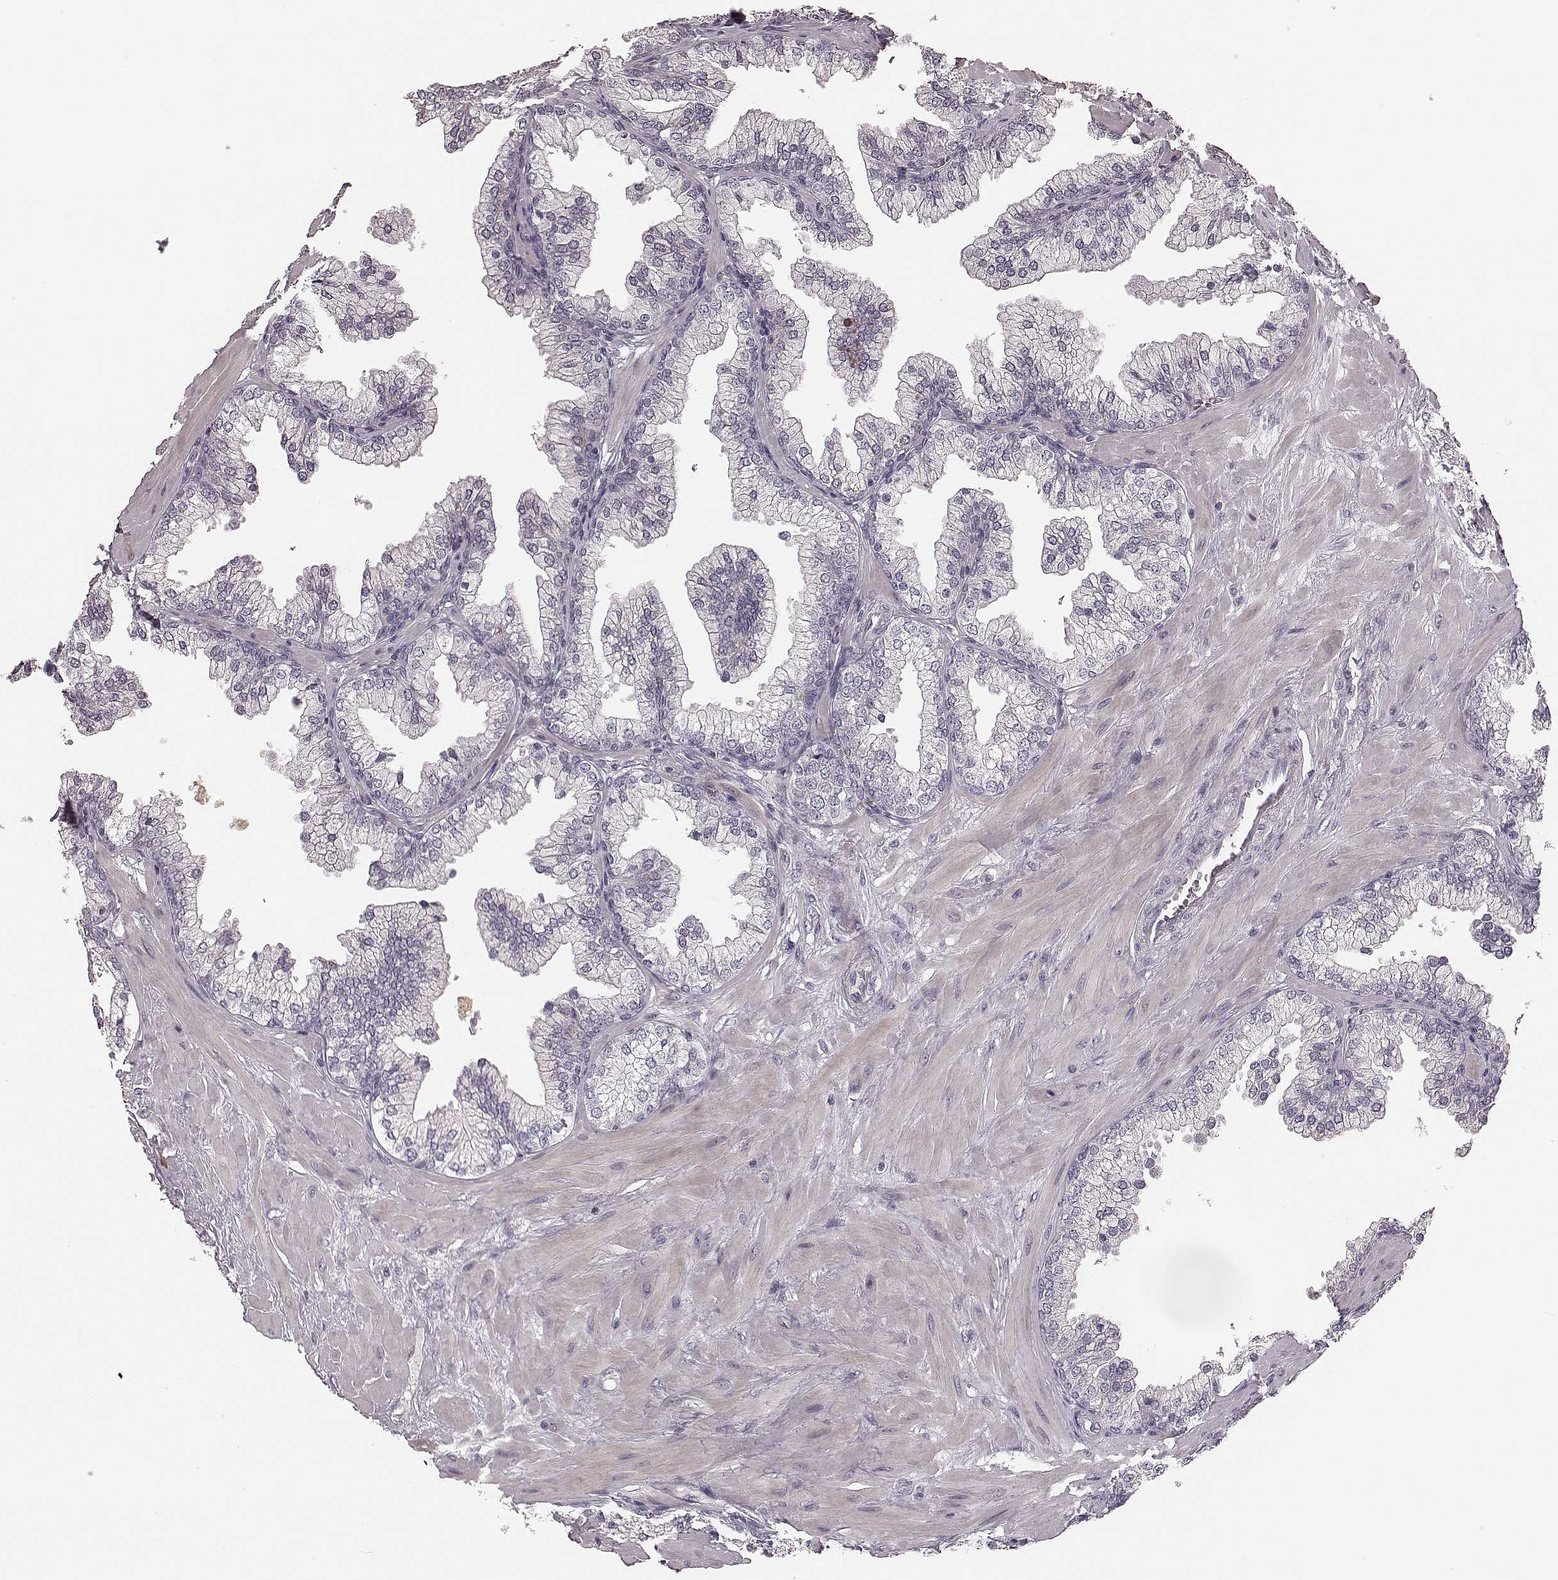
{"staining": {"intensity": "negative", "quantity": "none", "location": "none"}, "tissue": "prostate", "cell_type": "Glandular cells", "image_type": "normal", "snomed": [{"axis": "morphology", "description": "Normal tissue, NOS"}, {"axis": "topography", "description": "Prostate"}, {"axis": "topography", "description": "Peripheral nerve tissue"}], "caption": "Immunohistochemistry photomicrograph of benign prostate: prostate stained with DAB reveals no significant protein positivity in glandular cells.", "gene": "MIA", "patient": {"sex": "male", "age": 61}}